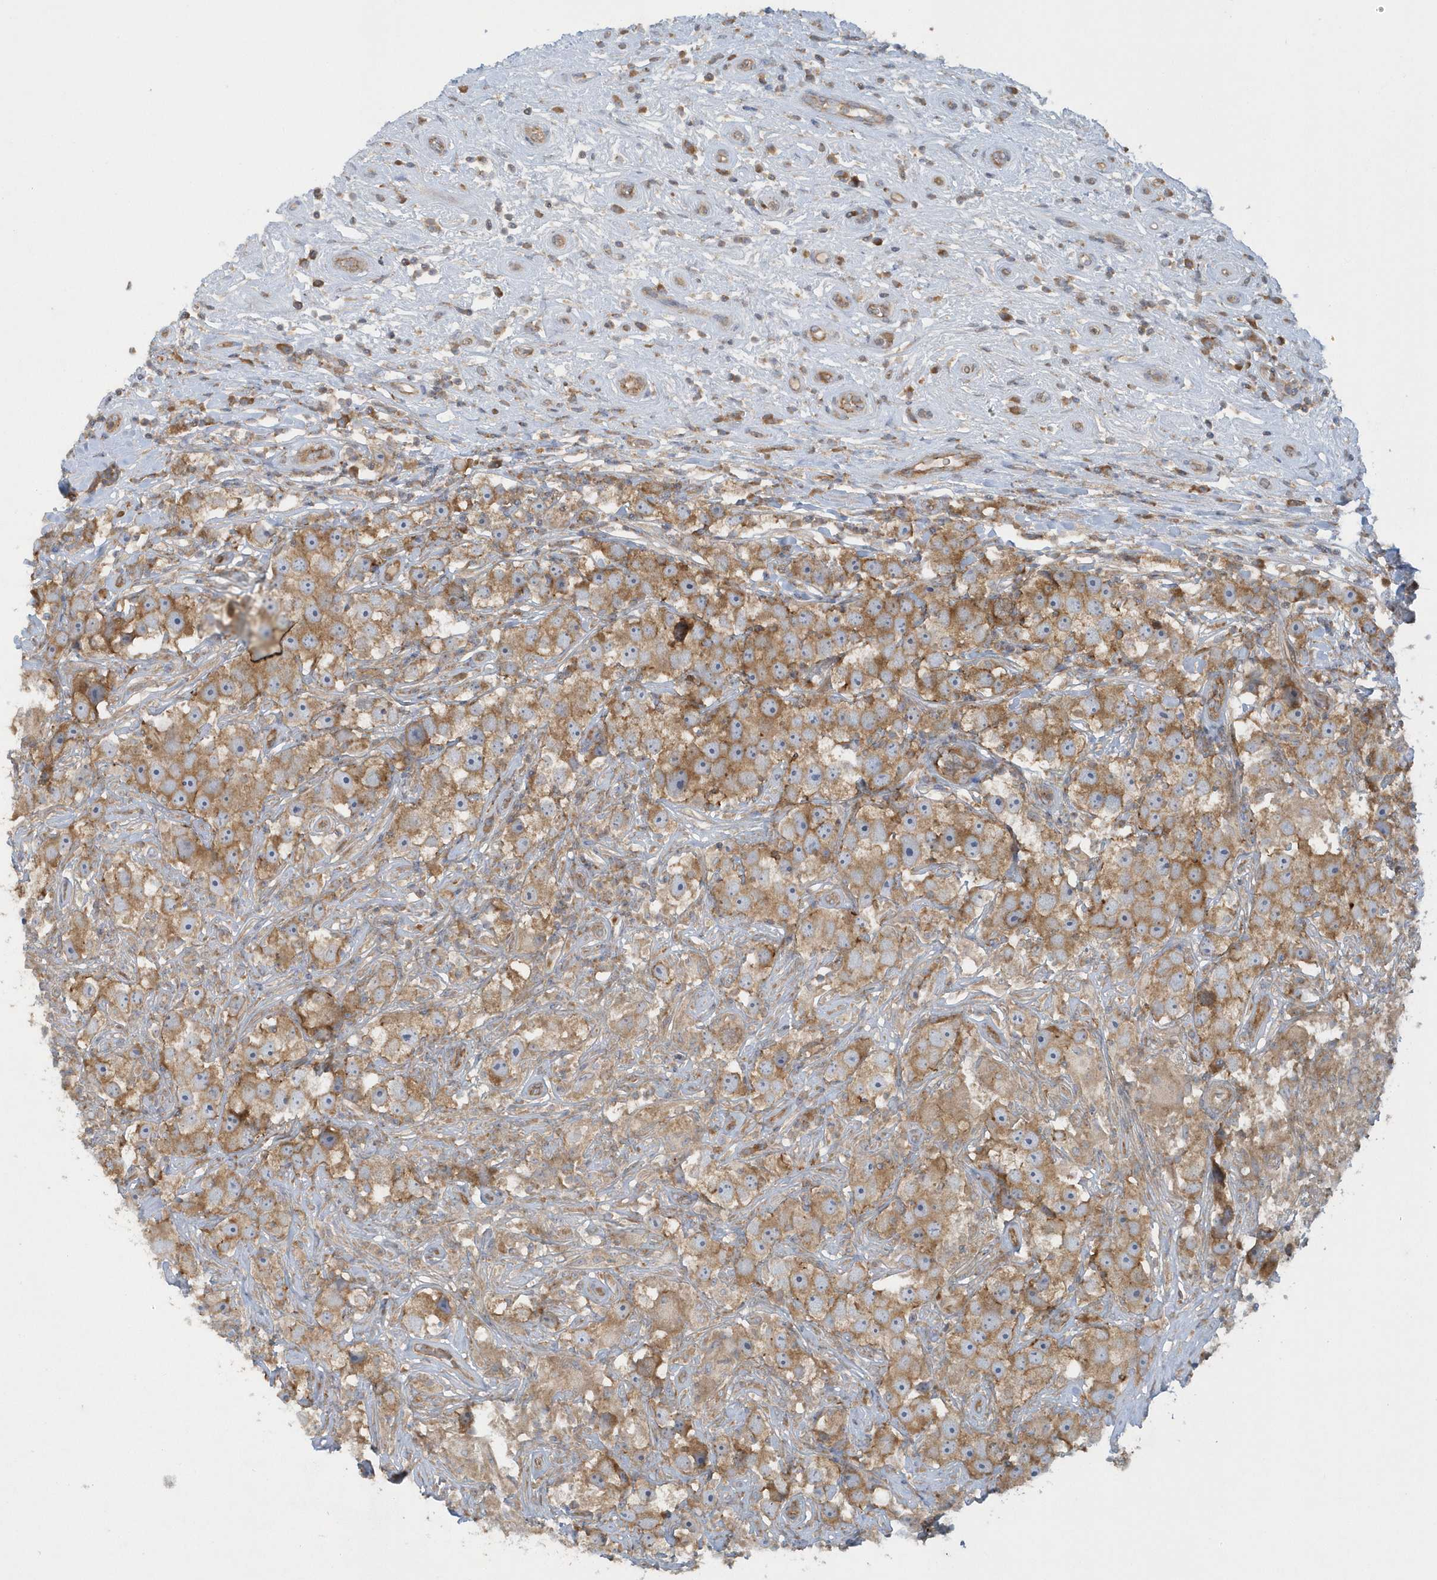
{"staining": {"intensity": "moderate", "quantity": ">75%", "location": "cytoplasmic/membranous"}, "tissue": "testis cancer", "cell_type": "Tumor cells", "image_type": "cancer", "snomed": [{"axis": "morphology", "description": "Seminoma, NOS"}, {"axis": "topography", "description": "Testis"}], "caption": "Testis cancer (seminoma) stained with a protein marker demonstrates moderate staining in tumor cells.", "gene": "CNOT10", "patient": {"sex": "male", "age": 49}}